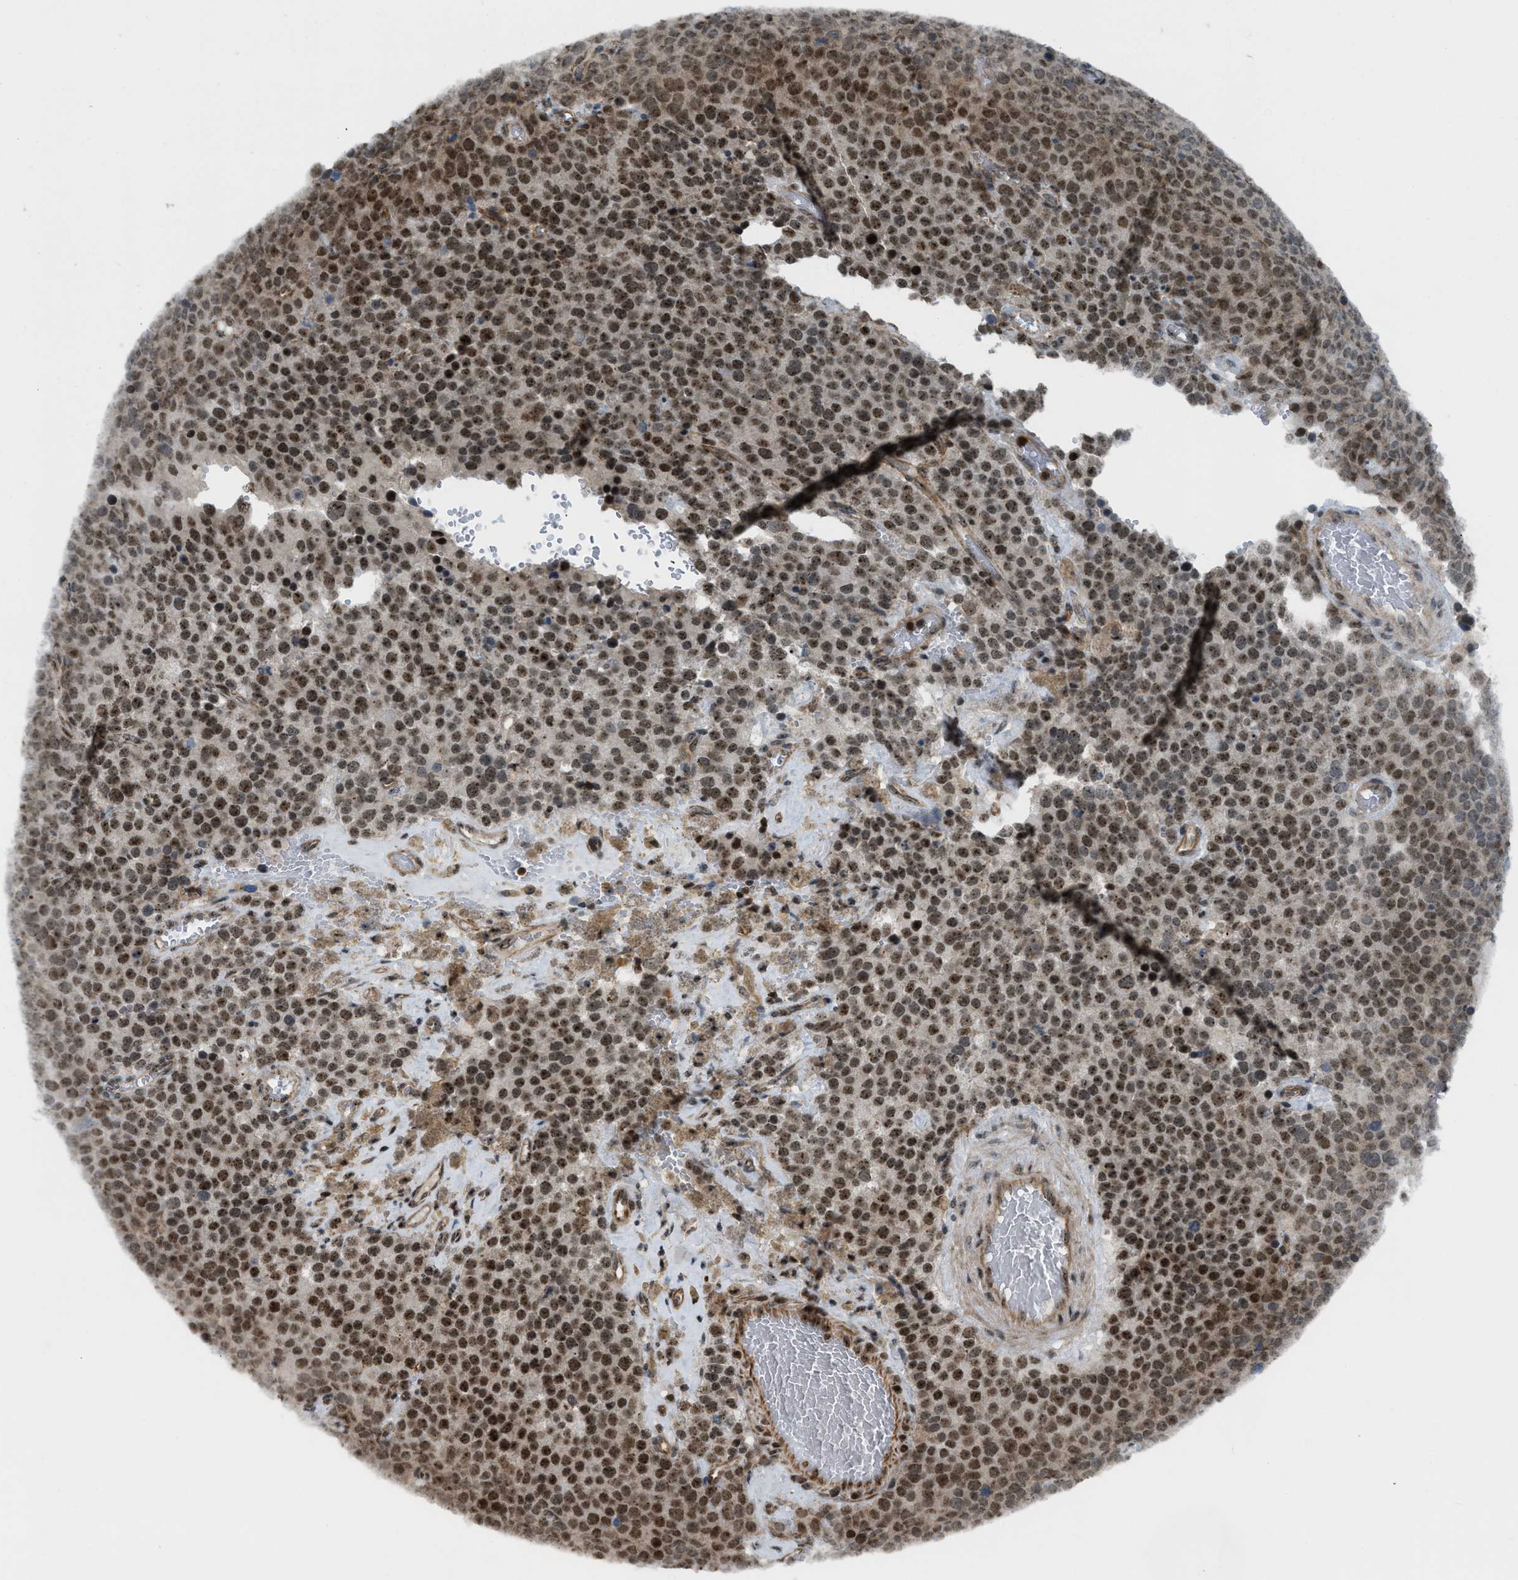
{"staining": {"intensity": "strong", "quantity": ">75%", "location": "nuclear"}, "tissue": "testis cancer", "cell_type": "Tumor cells", "image_type": "cancer", "snomed": [{"axis": "morphology", "description": "Normal tissue, NOS"}, {"axis": "morphology", "description": "Seminoma, NOS"}, {"axis": "topography", "description": "Testis"}], "caption": "This photomicrograph displays seminoma (testis) stained with immunohistochemistry (IHC) to label a protein in brown. The nuclear of tumor cells show strong positivity for the protein. Nuclei are counter-stained blue.", "gene": "E2F1", "patient": {"sex": "male", "age": 71}}